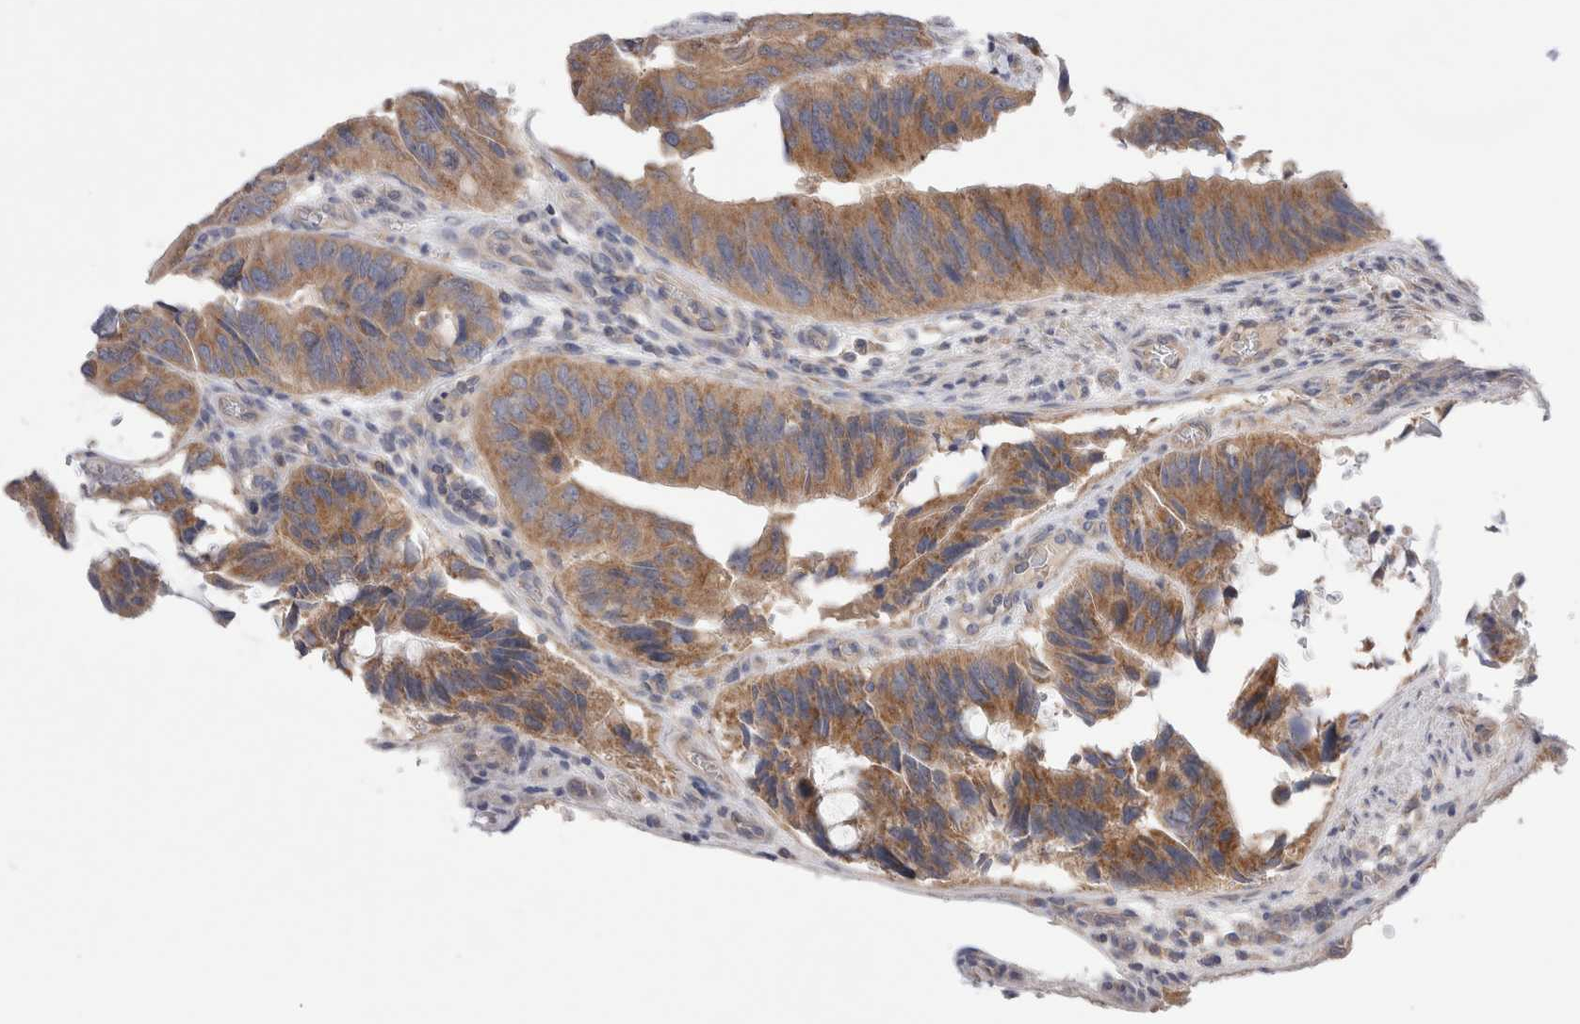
{"staining": {"intensity": "moderate", "quantity": ">75%", "location": "cytoplasmic/membranous"}, "tissue": "colorectal cancer", "cell_type": "Tumor cells", "image_type": "cancer", "snomed": [{"axis": "morphology", "description": "Adenocarcinoma, NOS"}, {"axis": "topography", "description": "Colon"}], "caption": "A high-resolution histopathology image shows immunohistochemistry (IHC) staining of colorectal adenocarcinoma, which reveals moderate cytoplasmic/membranous staining in about >75% of tumor cells.", "gene": "IFT74", "patient": {"sex": "male", "age": 71}}